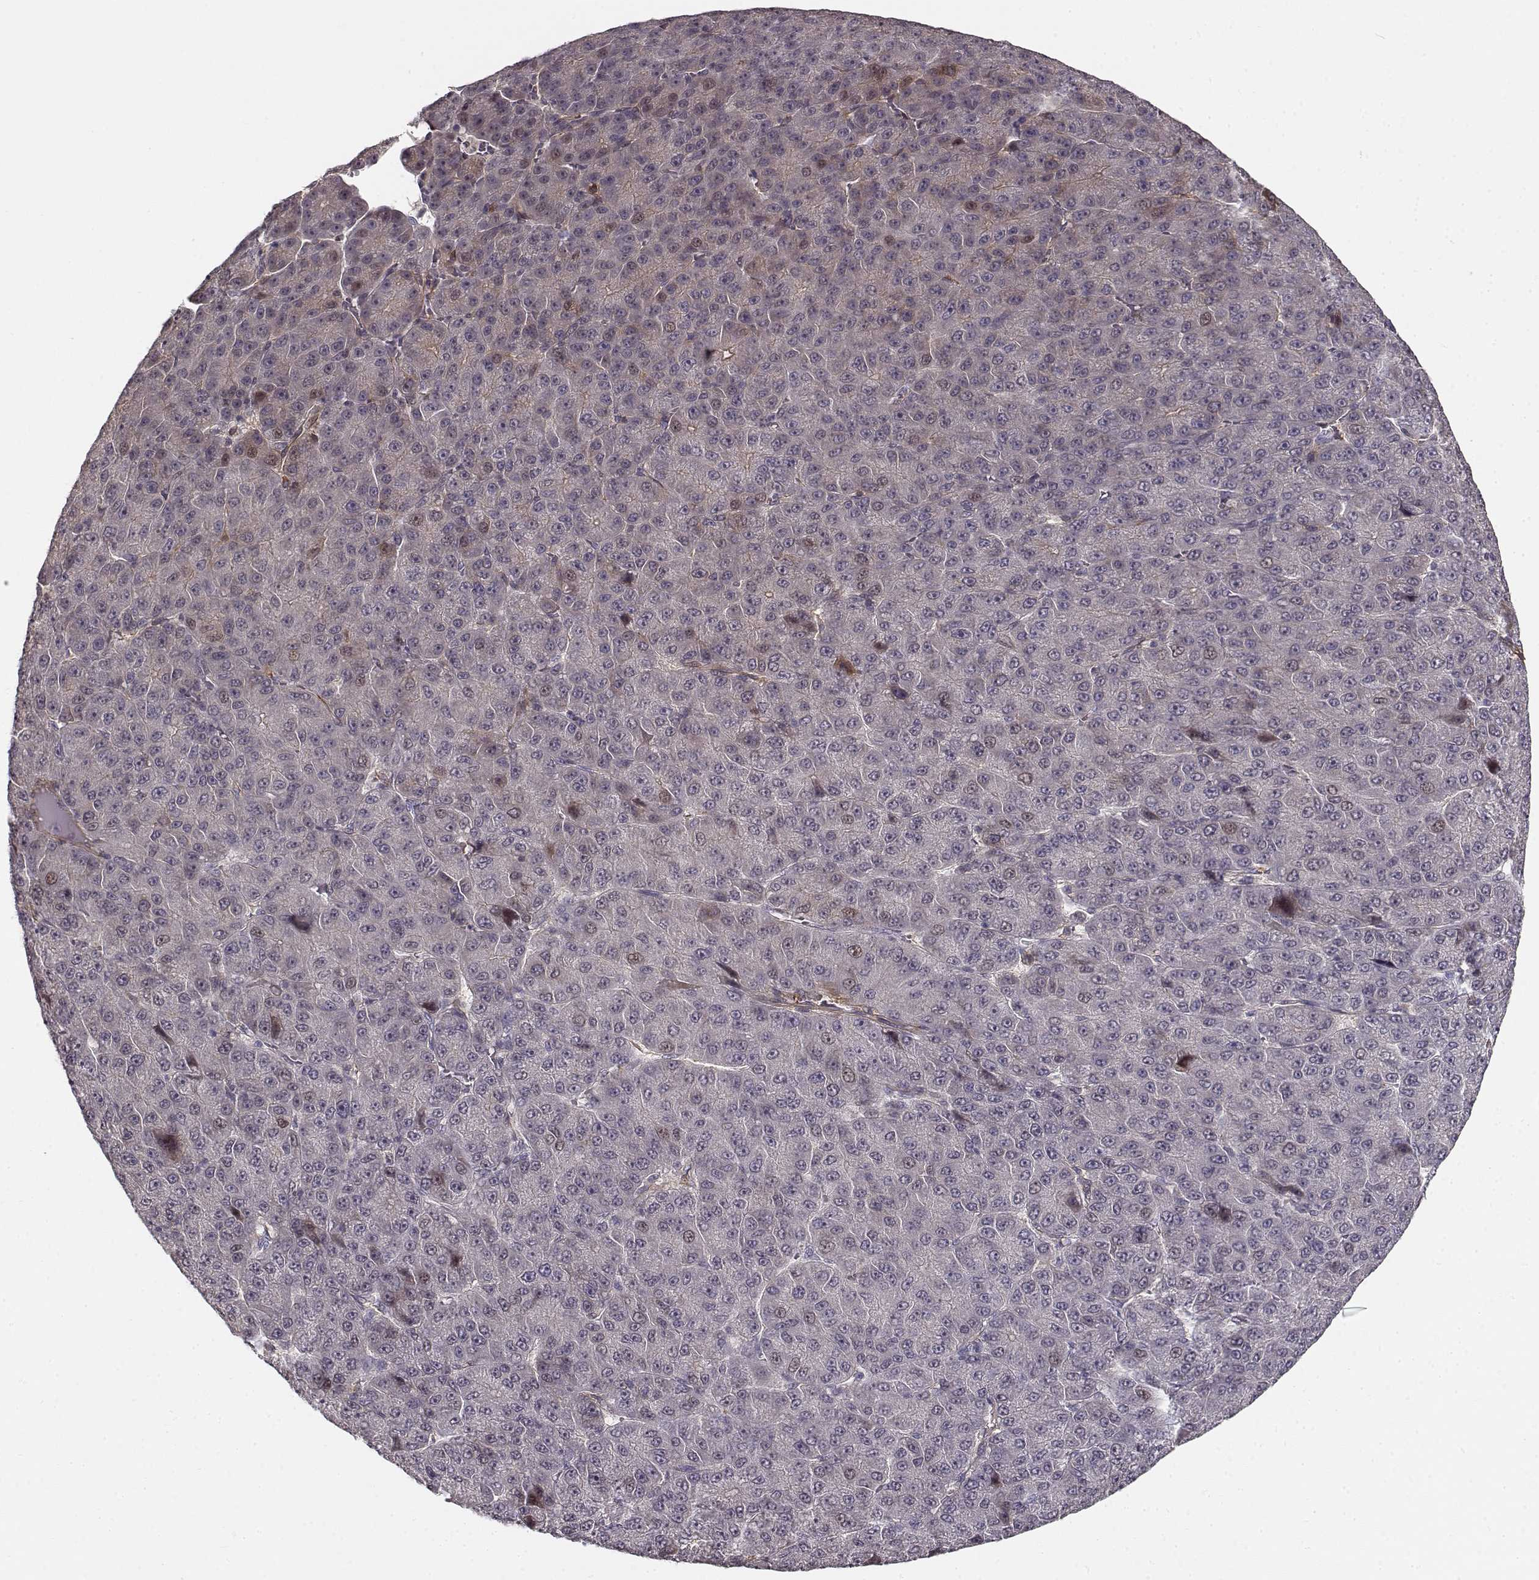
{"staining": {"intensity": "negative", "quantity": "none", "location": "none"}, "tissue": "liver cancer", "cell_type": "Tumor cells", "image_type": "cancer", "snomed": [{"axis": "morphology", "description": "Carcinoma, Hepatocellular, NOS"}, {"axis": "topography", "description": "Liver"}], "caption": "An image of liver cancer (hepatocellular carcinoma) stained for a protein displays no brown staining in tumor cells.", "gene": "RGS9BP", "patient": {"sex": "male", "age": 67}}